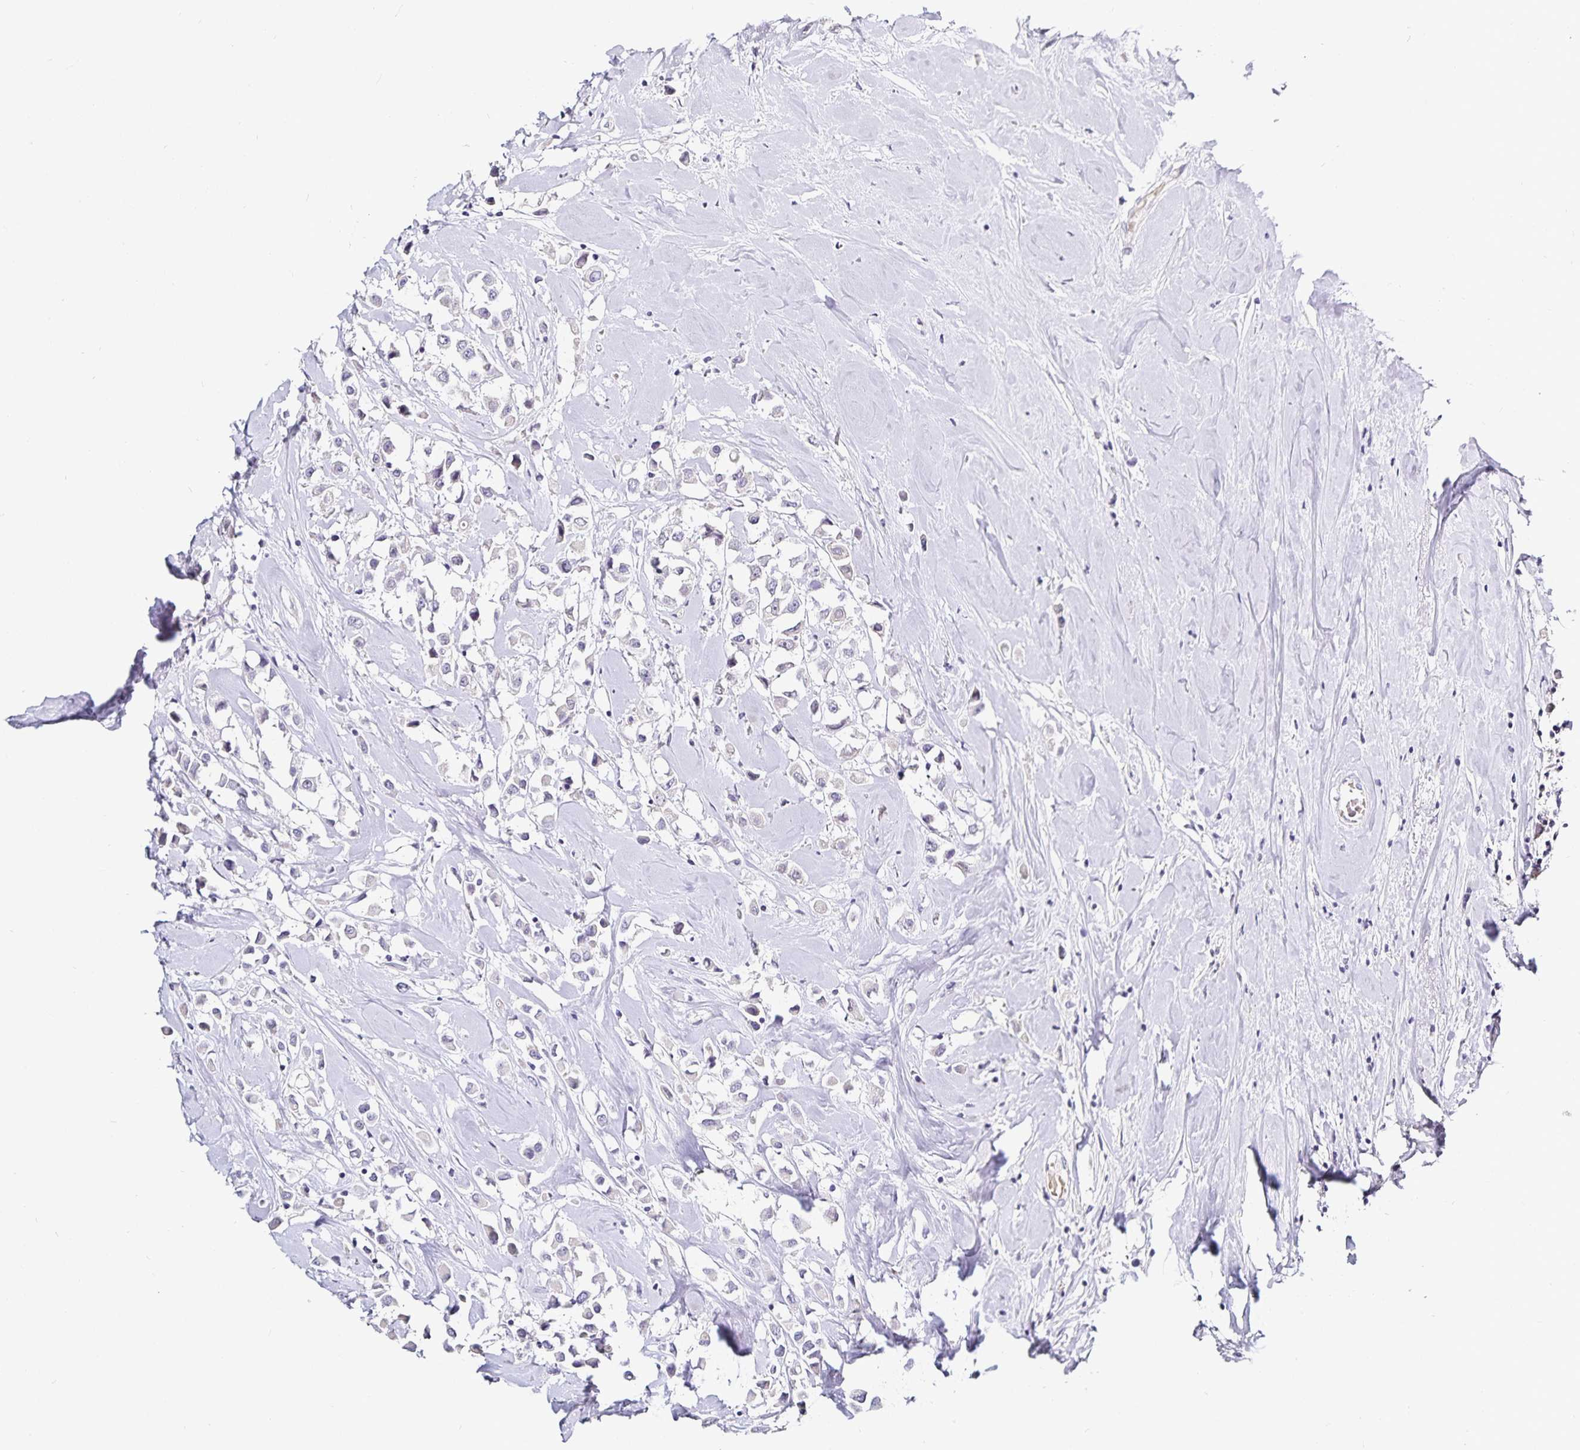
{"staining": {"intensity": "negative", "quantity": "none", "location": "none"}, "tissue": "breast cancer", "cell_type": "Tumor cells", "image_type": "cancer", "snomed": [{"axis": "morphology", "description": "Duct carcinoma"}, {"axis": "topography", "description": "Breast"}], "caption": "An IHC micrograph of breast invasive ductal carcinoma is shown. There is no staining in tumor cells of breast invasive ductal carcinoma.", "gene": "TTR", "patient": {"sex": "female", "age": 61}}